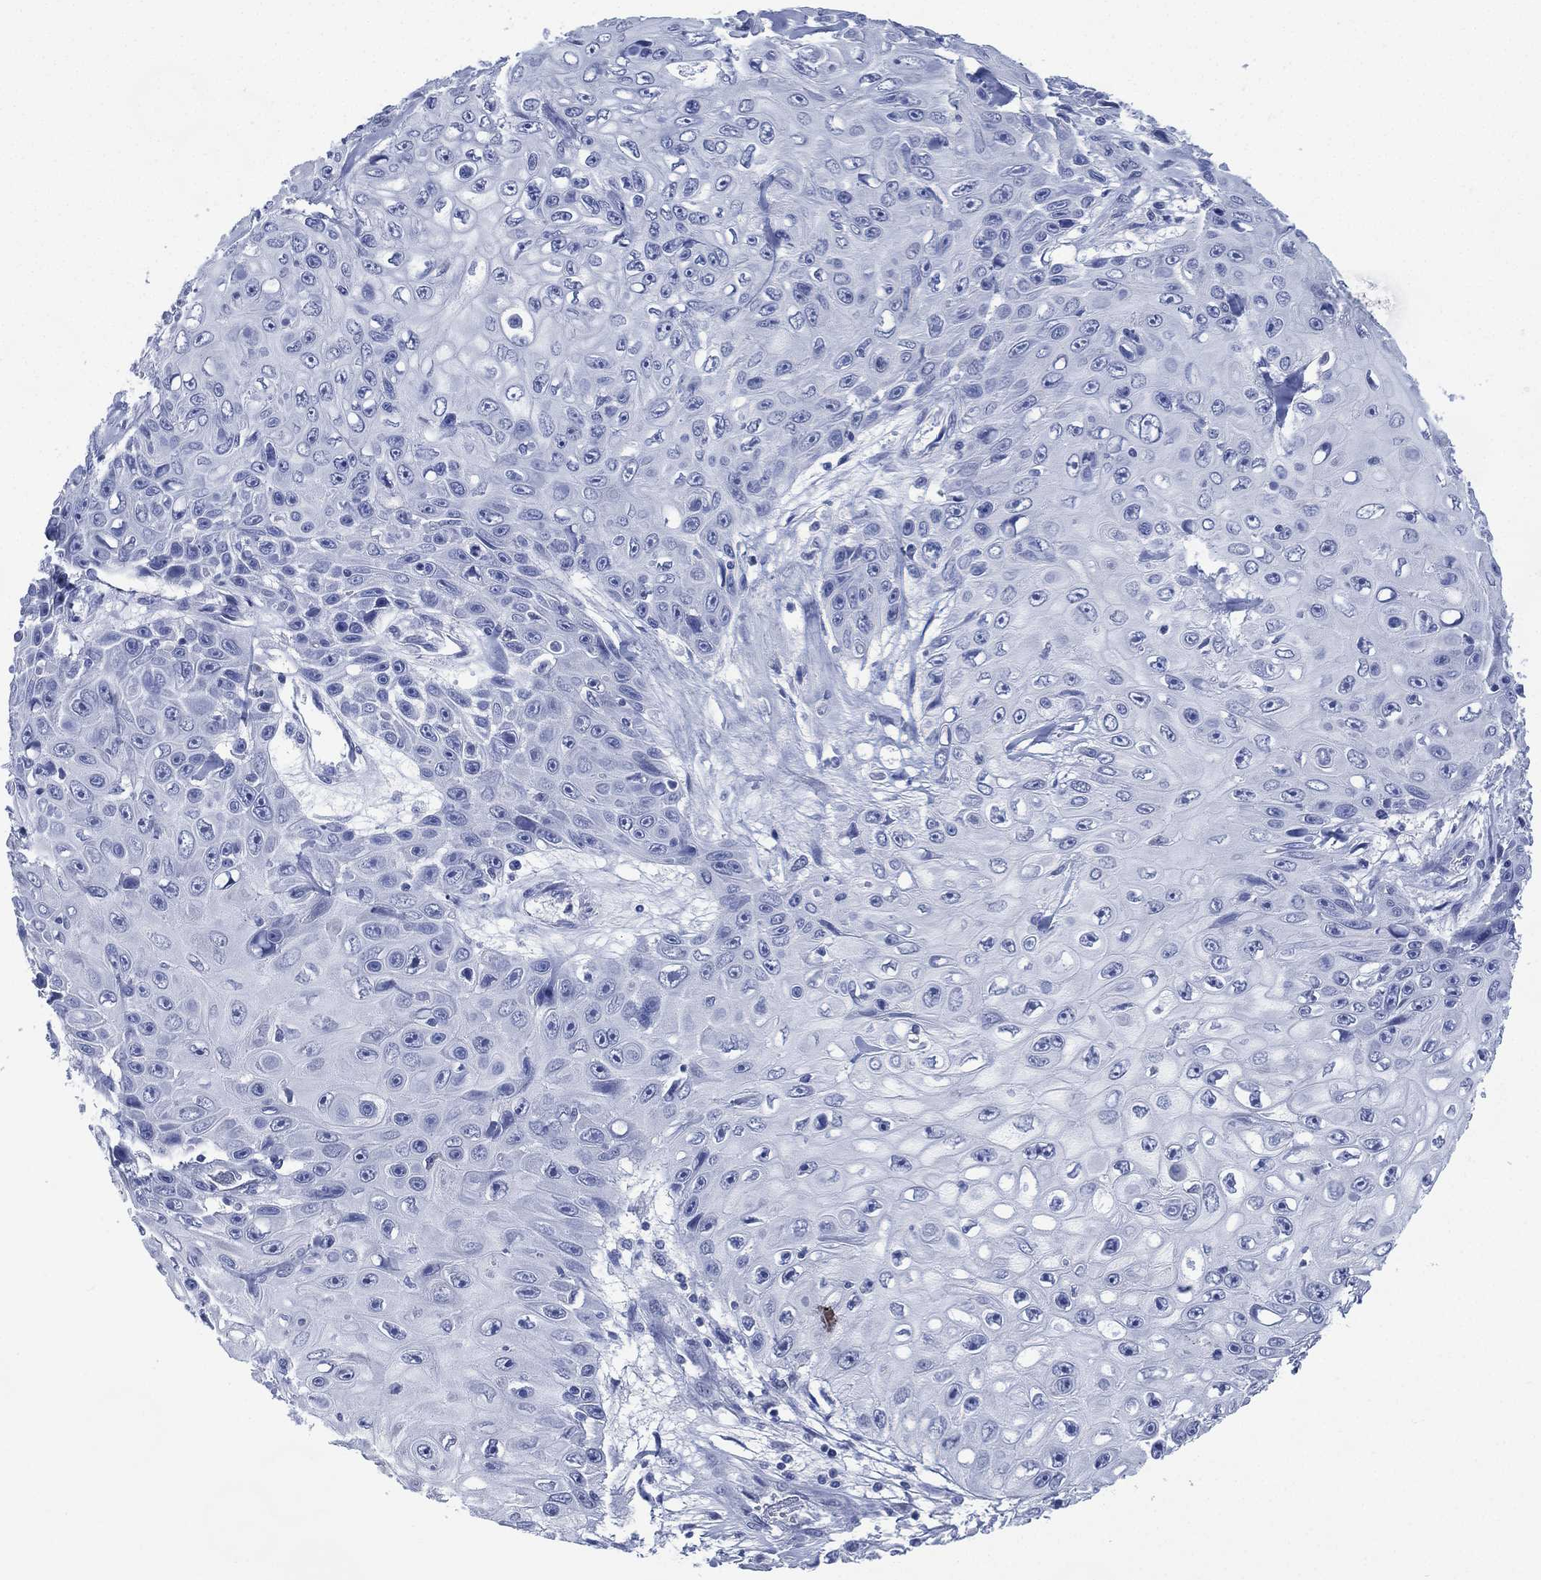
{"staining": {"intensity": "negative", "quantity": "none", "location": "none"}, "tissue": "skin cancer", "cell_type": "Tumor cells", "image_type": "cancer", "snomed": [{"axis": "morphology", "description": "Squamous cell carcinoma, NOS"}, {"axis": "topography", "description": "Skin"}], "caption": "Immunohistochemistry (IHC) of human skin squamous cell carcinoma reveals no expression in tumor cells.", "gene": "TMEM247", "patient": {"sex": "male", "age": 82}}